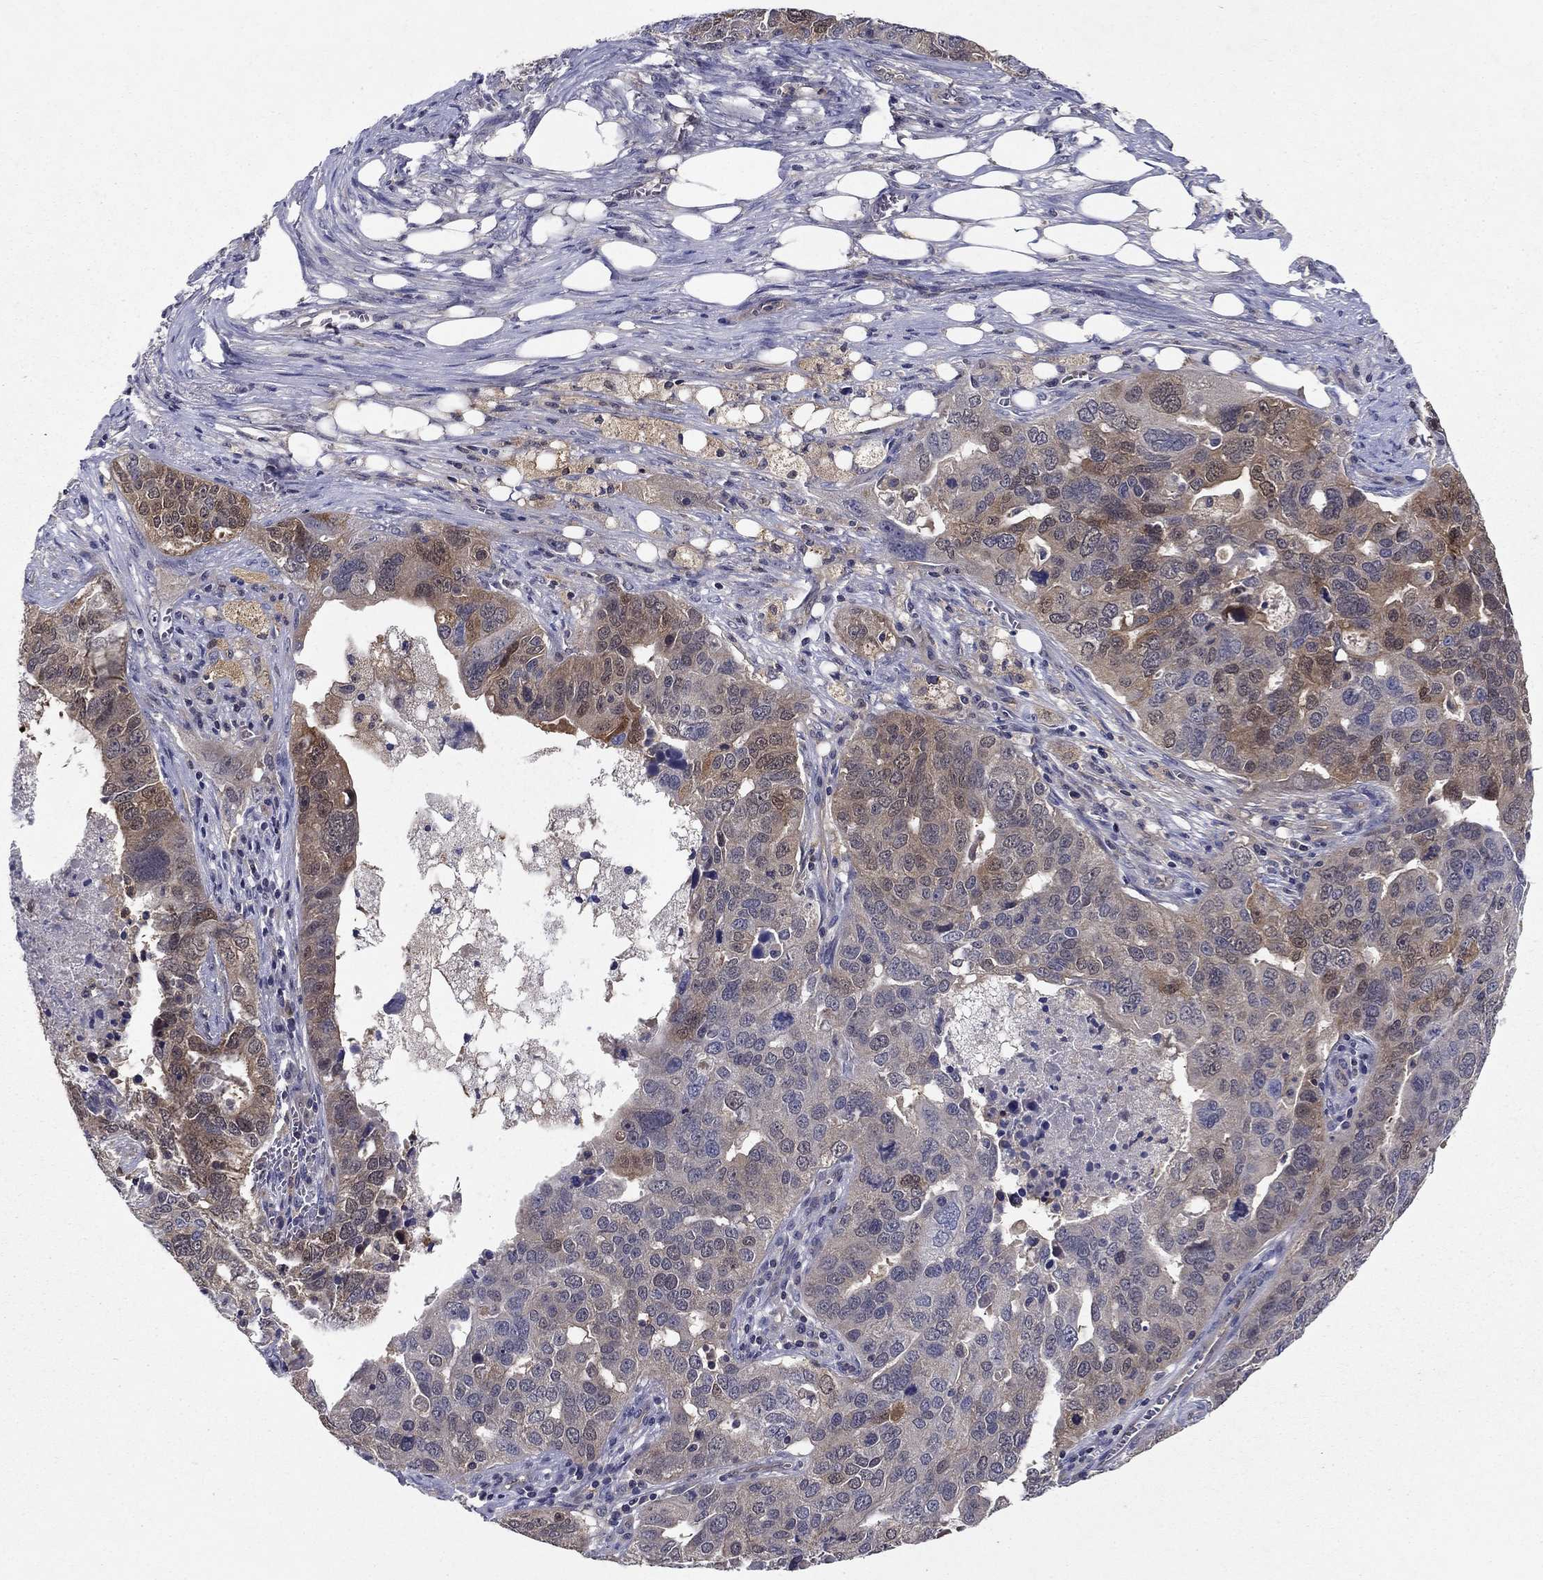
{"staining": {"intensity": "moderate", "quantity": "<25%", "location": "cytoplasmic/membranous"}, "tissue": "ovarian cancer", "cell_type": "Tumor cells", "image_type": "cancer", "snomed": [{"axis": "morphology", "description": "Carcinoma, endometroid"}, {"axis": "topography", "description": "Soft tissue"}, {"axis": "topography", "description": "Ovary"}], "caption": "Tumor cells show low levels of moderate cytoplasmic/membranous expression in approximately <25% of cells in ovarian endometroid carcinoma.", "gene": "GLTP", "patient": {"sex": "female", "age": 52}}